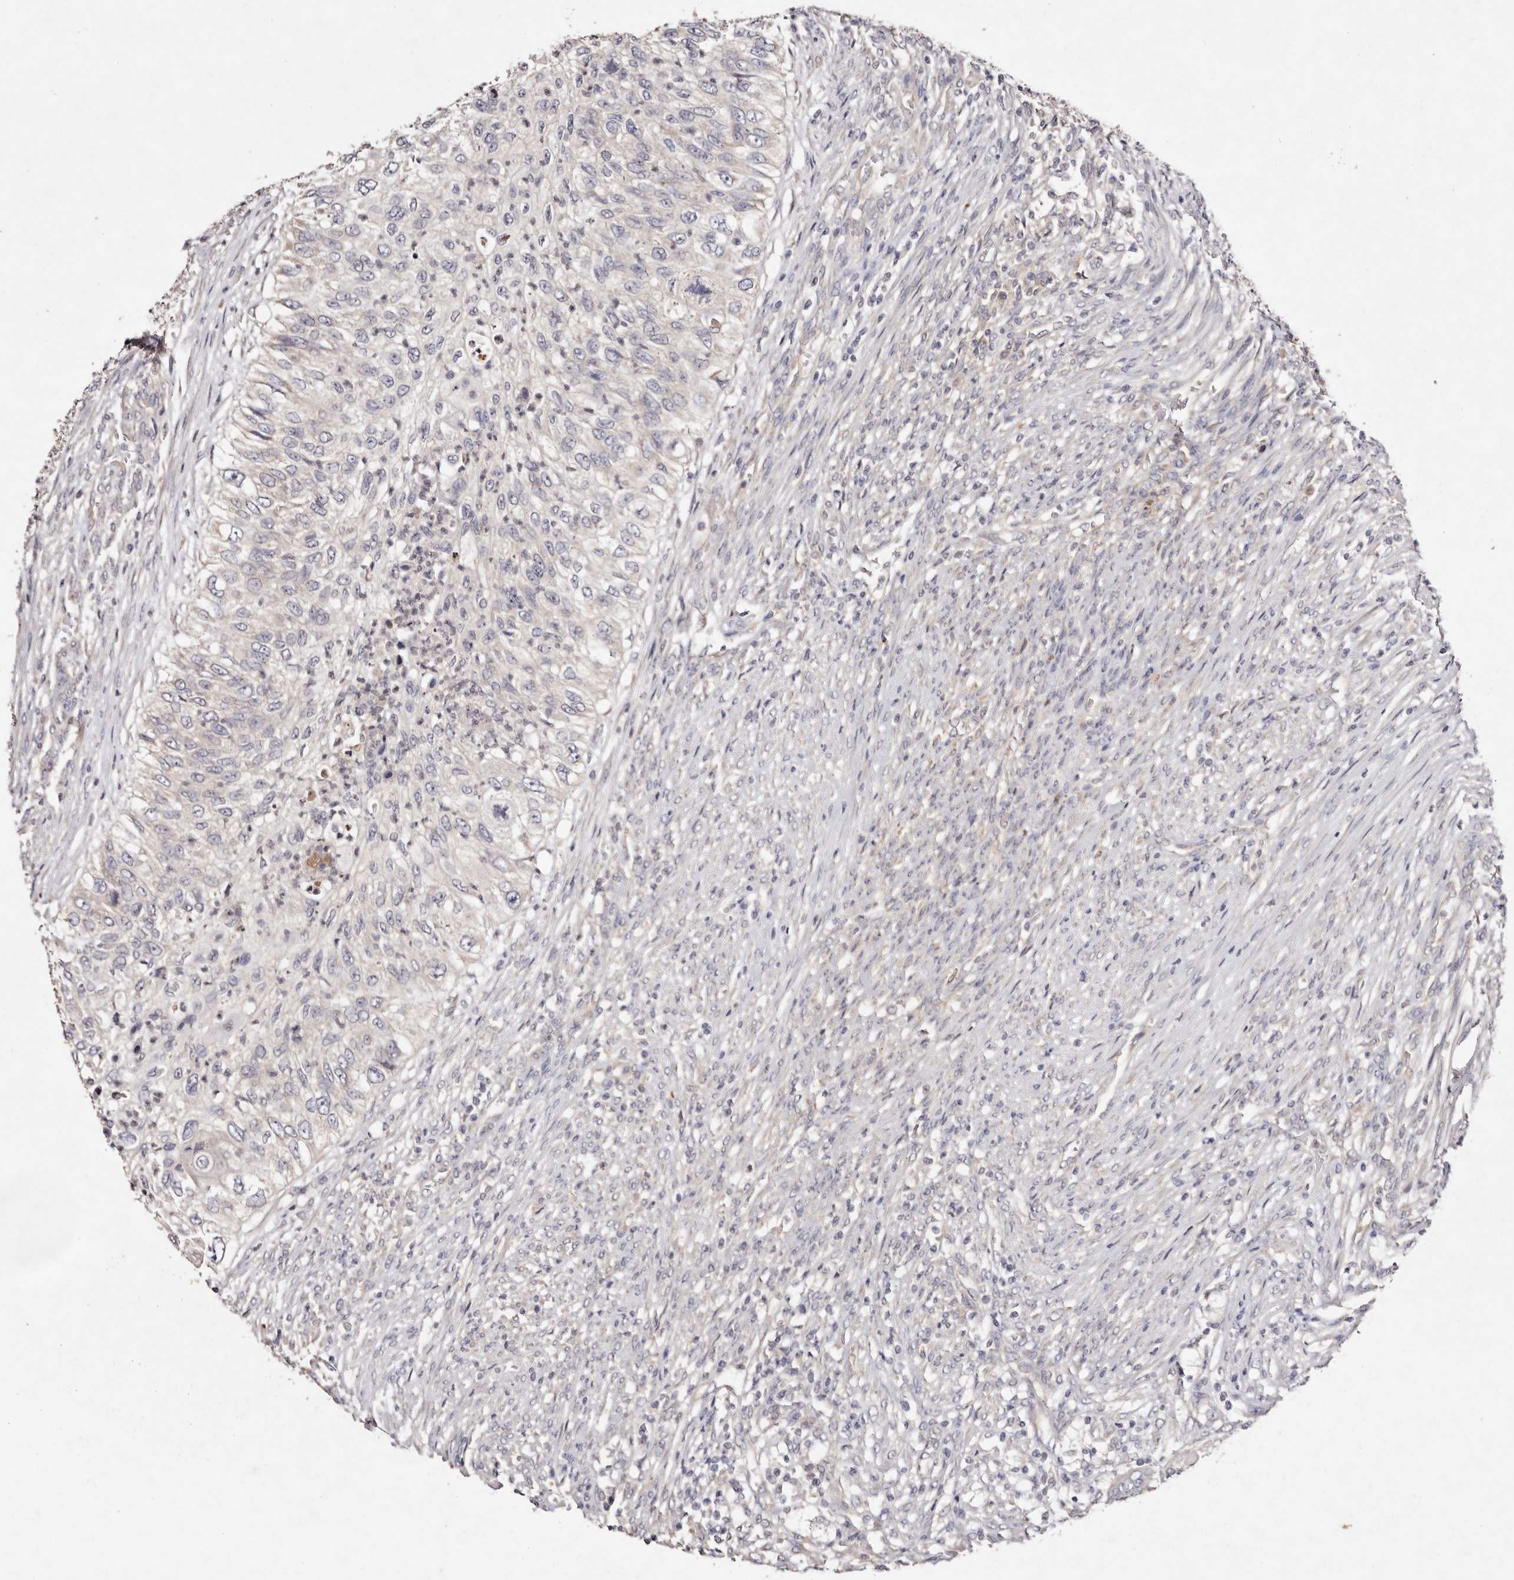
{"staining": {"intensity": "negative", "quantity": "none", "location": "none"}, "tissue": "urothelial cancer", "cell_type": "Tumor cells", "image_type": "cancer", "snomed": [{"axis": "morphology", "description": "Urothelial carcinoma, High grade"}, {"axis": "topography", "description": "Urinary bladder"}], "caption": "DAB immunohistochemical staining of high-grade urothelial carcinoma demonstrates no significant expression in tumor cells.", "gene": "TSC2", "patient": {"sex": "female", "age": 60}}